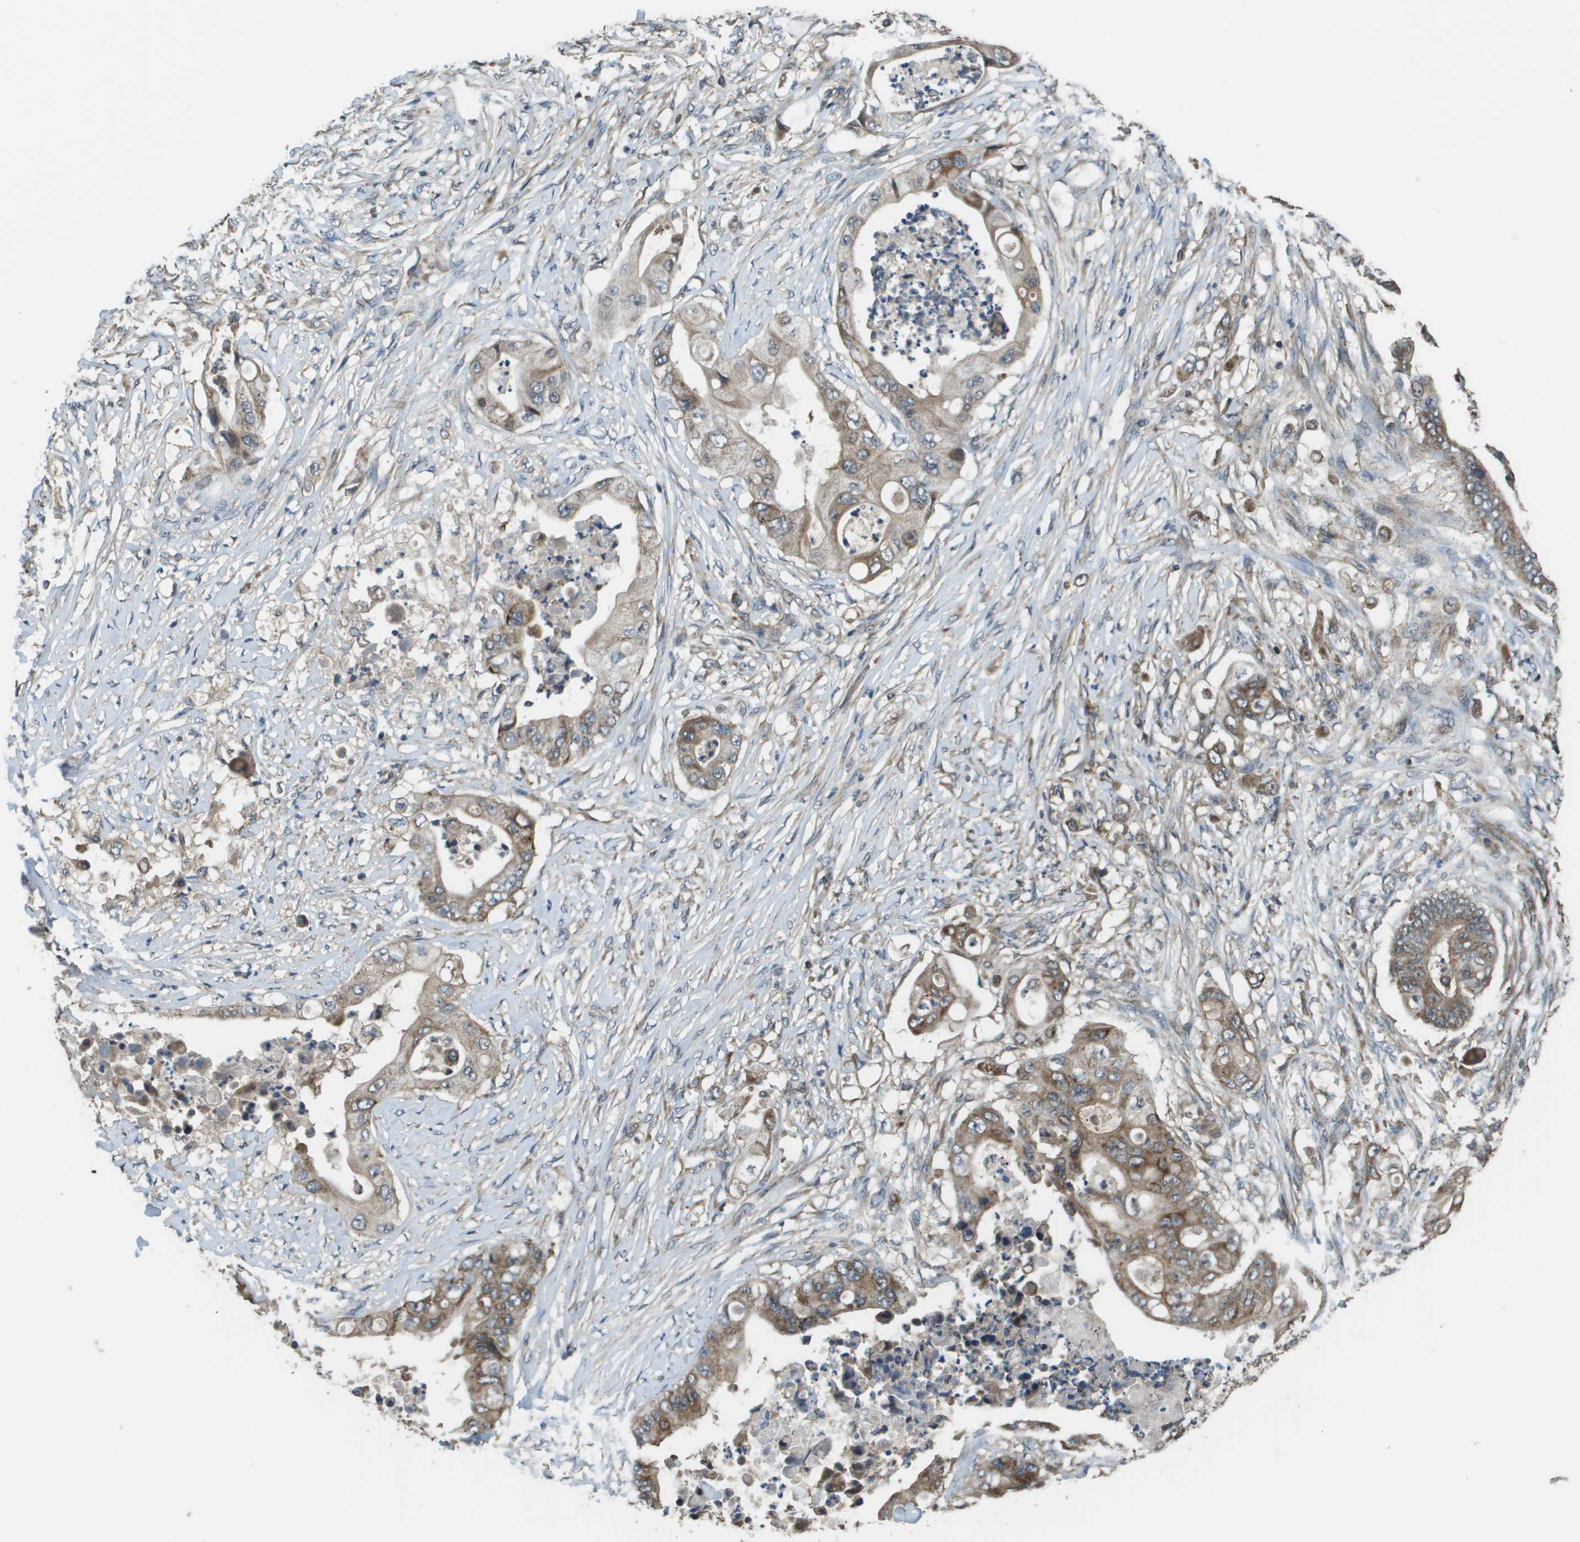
{"staining": {"intensity": "moderate", "quantity": ">75%", "location": "cytoplasmic/membranous"}, "tissue": "stomach cancer", "cell_type": "Tumor cells", "image_type": "cancer", "snomed": [{"axis": "morphology", "description": "Adenocarcinoma, NOS"}, {"axis": "topography", "description": "Stomach"}], "caption": "Immunohistochemical staining of human adenocarcinoma (stomach) demonstrates medium levels of moderate cytoplasmic/membranous staining in about >75% of tumor cells.", "gene": "PLPBP", "patient": {"sex": "female", "age": 73}}